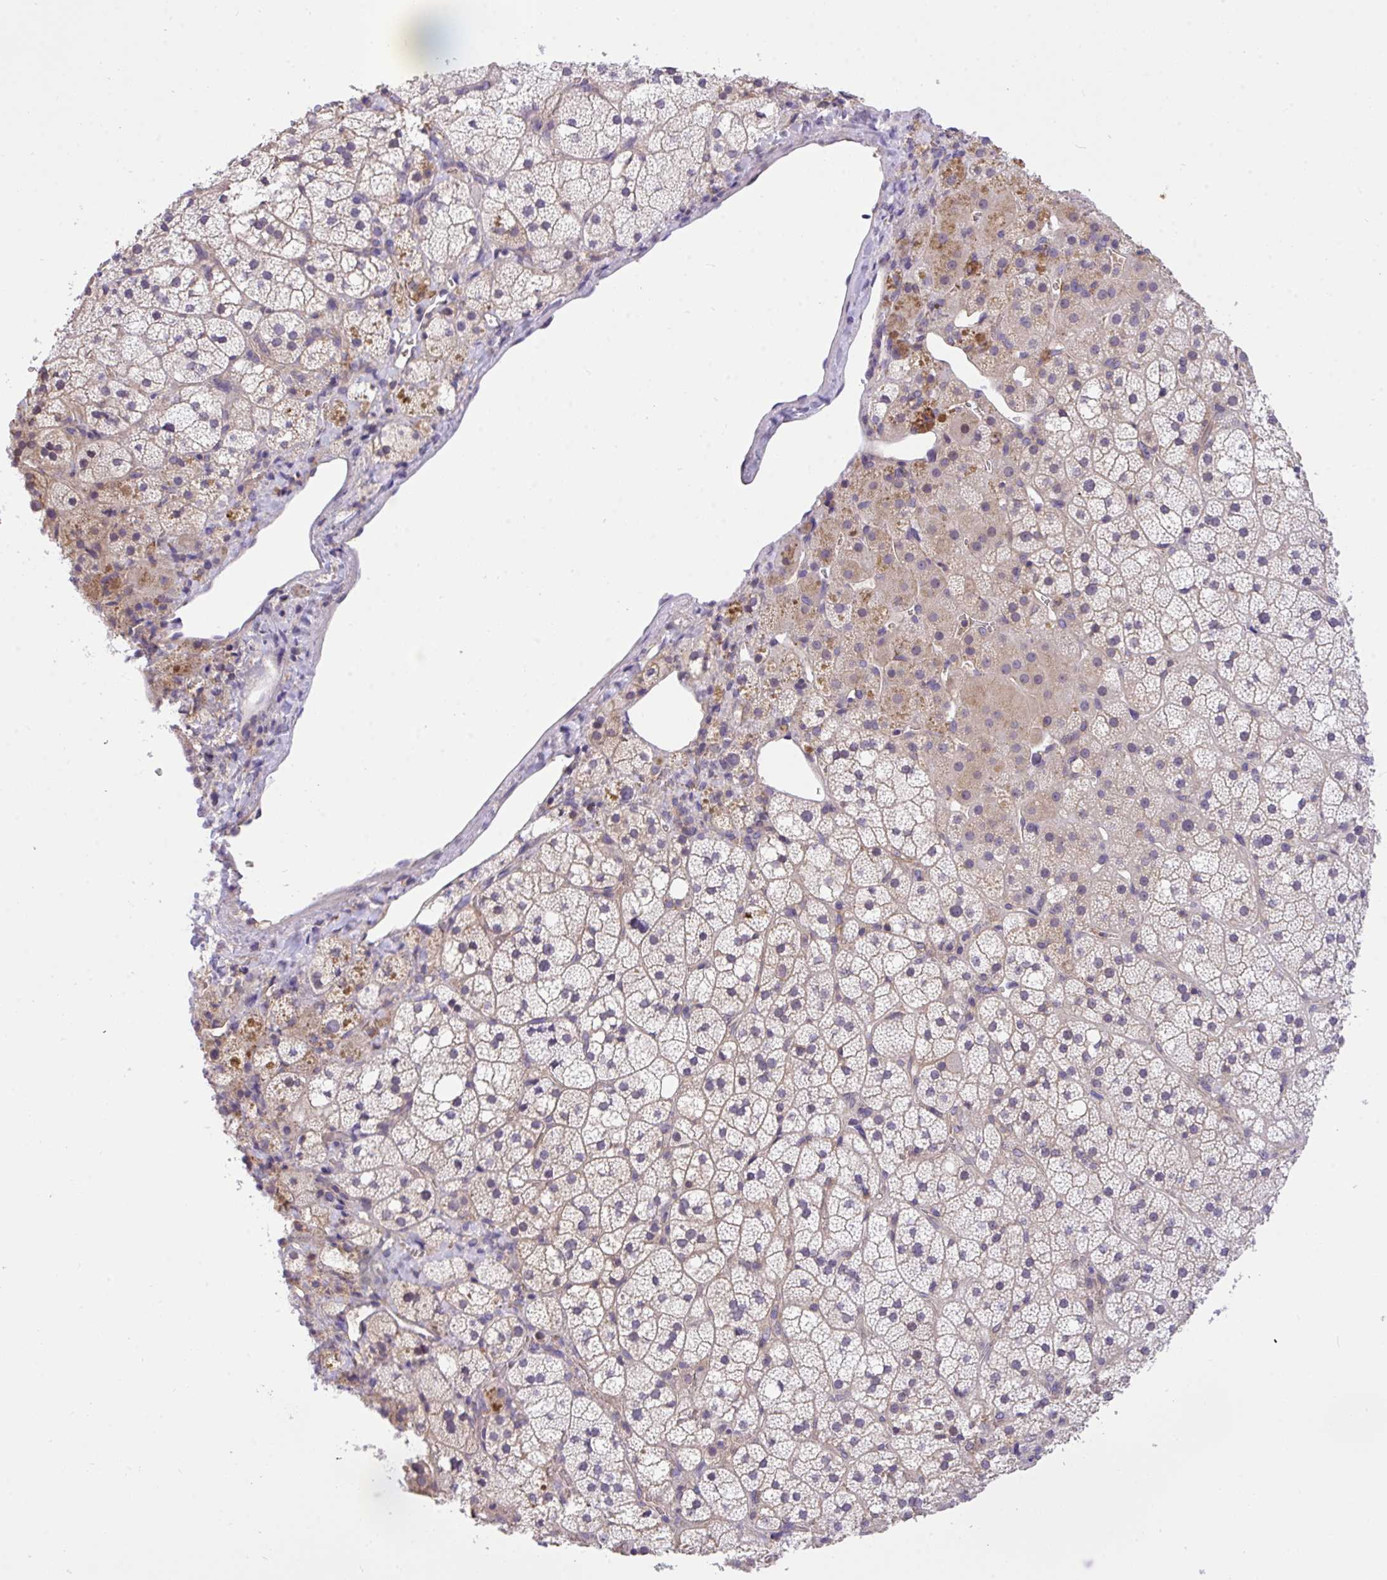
{"staining": {"intensity": "moderate", "quantity": "<25%", "location": "cytoplasmic/membranous"}, "tissue": "adrenal gland", "cell_type": "Glandular cells", "image_type": "normal", "snomed": [{"axis": "morphology", "description": "Normal tissue, NOS"}, {"axis": "topography", "description": "Adrenal gland"}], "caption": "Unremarkable adrenal gland exhibits moderate cytoplasmic/membranous staining in approximately <25% of glandular cells, visualized by immunohistochemistry.", "gene": "TLN2", "patient": {"sex": "male", "age": 53}}